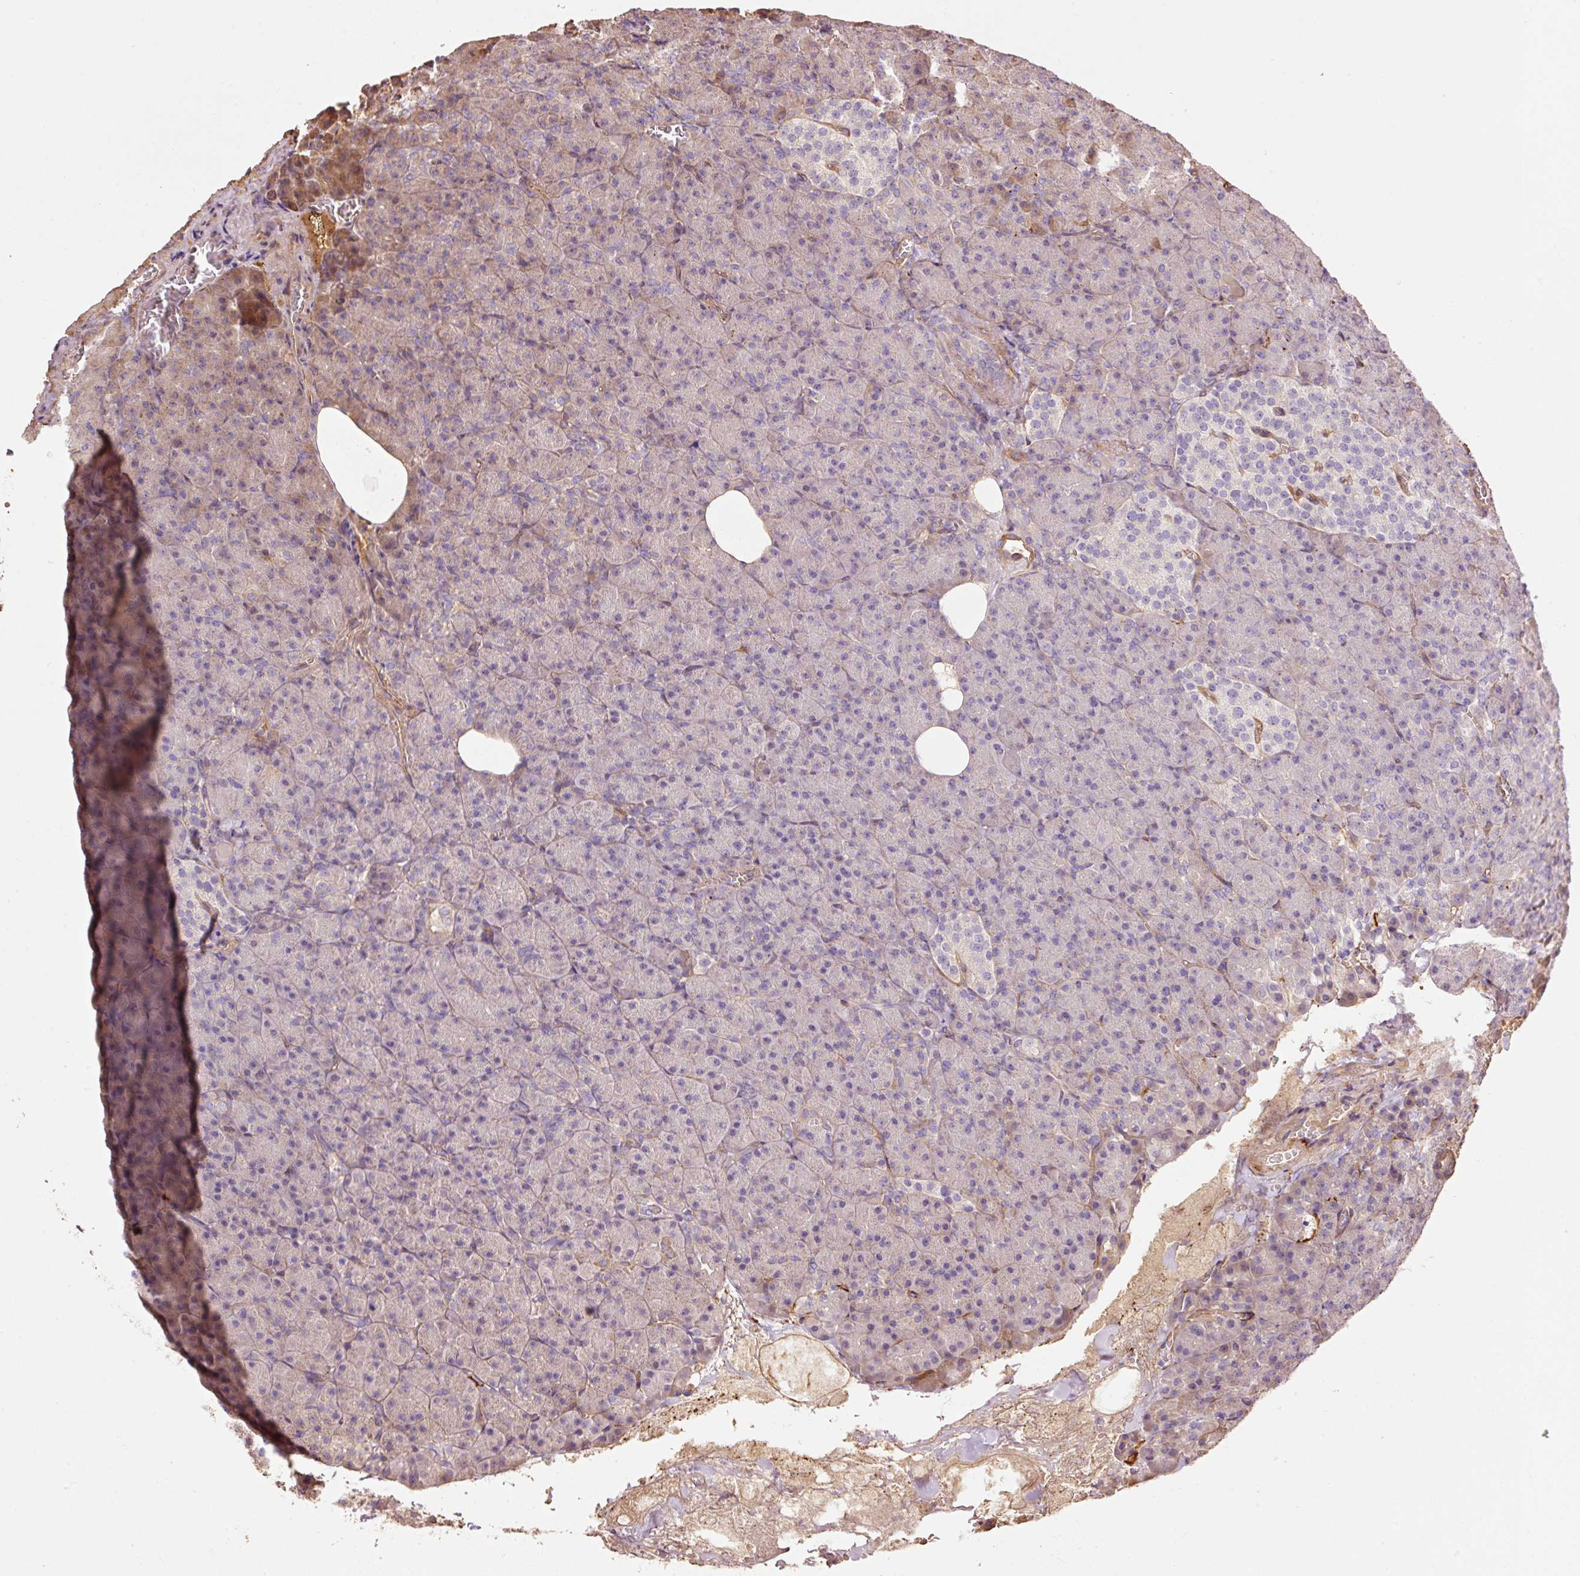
{"staining": {"intensity": "weak", "quantity": "<25%", "location": "cytoplasmic/membranous"}, "tissue": "pancreas", "cell_type": "Exocrine glandular cells", "image_type": "normal", "snomed": [{"axis": "morphology", "description": "Normal tissue, NOS"}, {"axis": "topography", "description": "Pancreas"}], "caption": "The image reveals no staining of exocrine glandular cells in normal pancreas. (DAB (3,3'-diaminobenzidine) immunohistochemistry (IHC) visualized using brightfield microscopy, high magnification).", "gene": "NID2", "patient": {"sex": "female", "age": 74}}